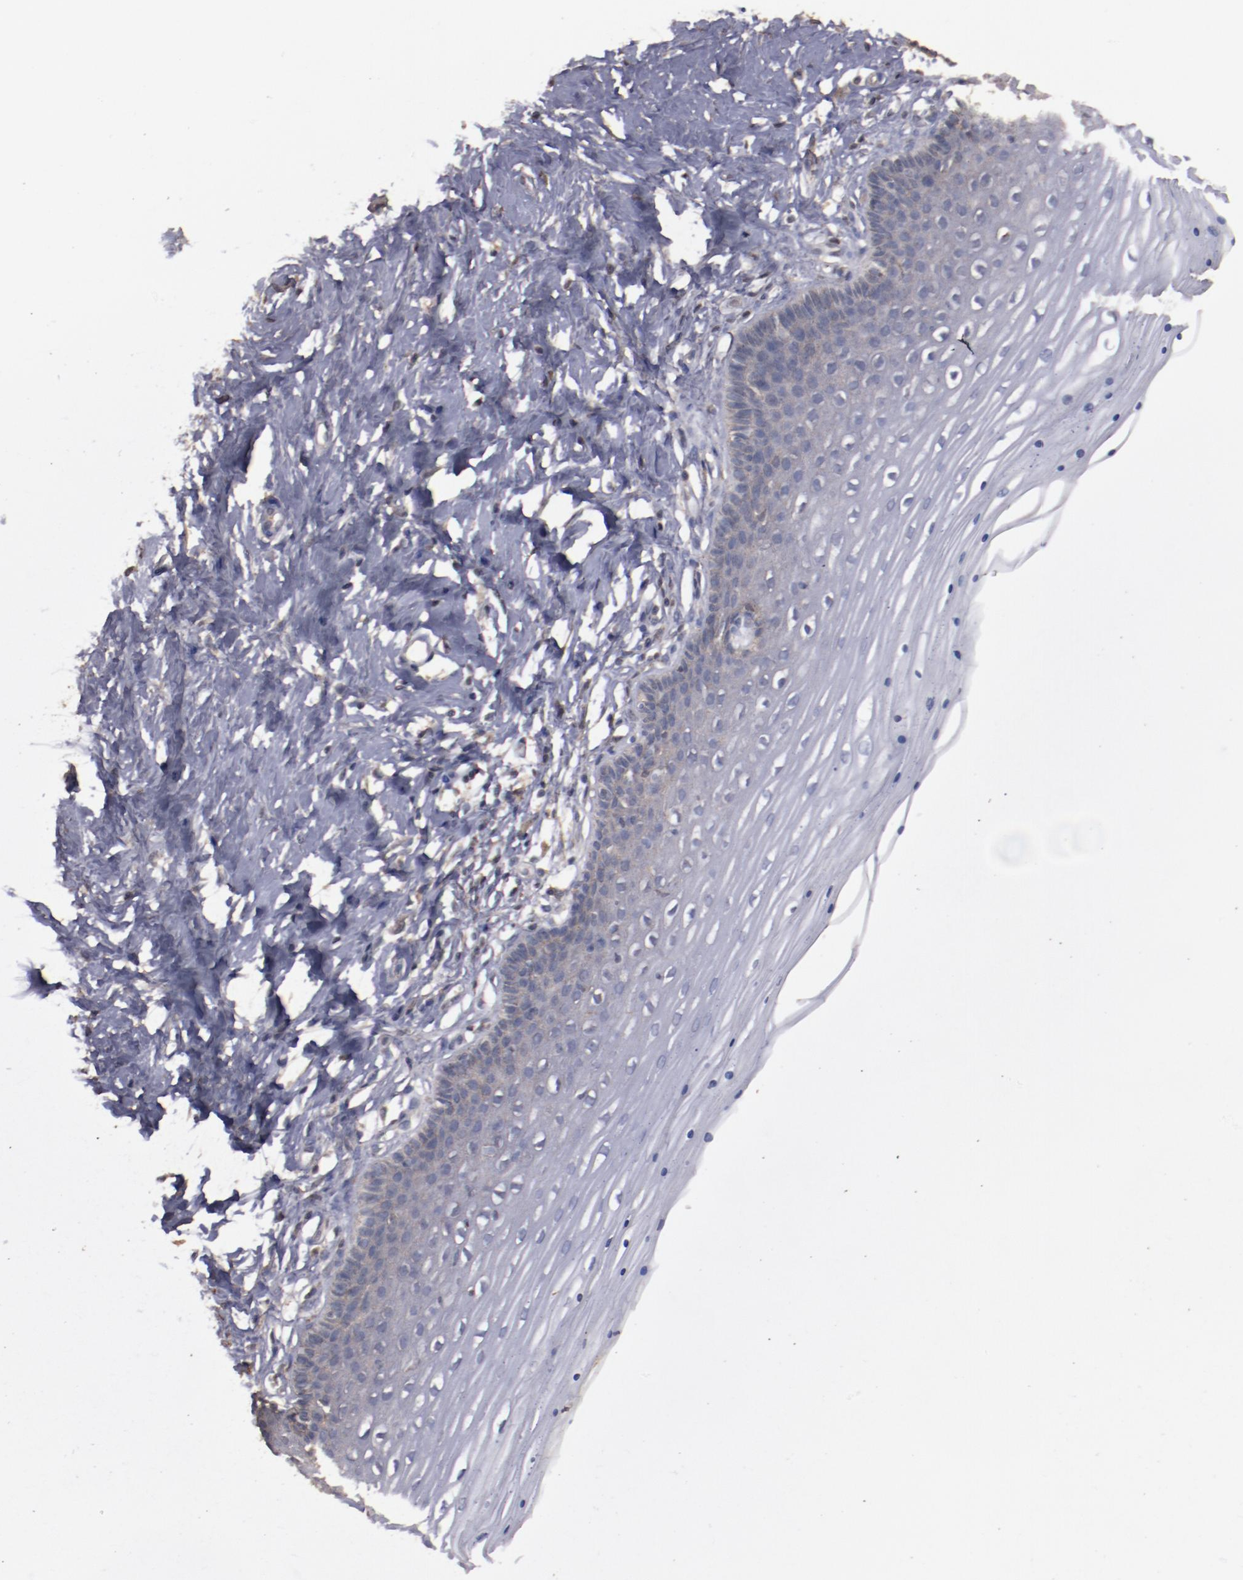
{"staining": {"intensity": "weak", "quantity": ">75%", "location": "cytoplasmic/membranous"}, "tissue": "cervix", "cell_type": "Glandular cells", "image_type": "normal", "snomed": [{"axis": "morphology", "description": "Normal tissue, NOS"}, {"axis": "topography", "description": "Cervix"}], "caption": "Glandular cells reveal low levels of weak cytoplasmic/membranous positivity in approximately >75% of cells in normal human cervix.", "gene": "FAT1", "patient": {"sex": "female", "age": 39}}